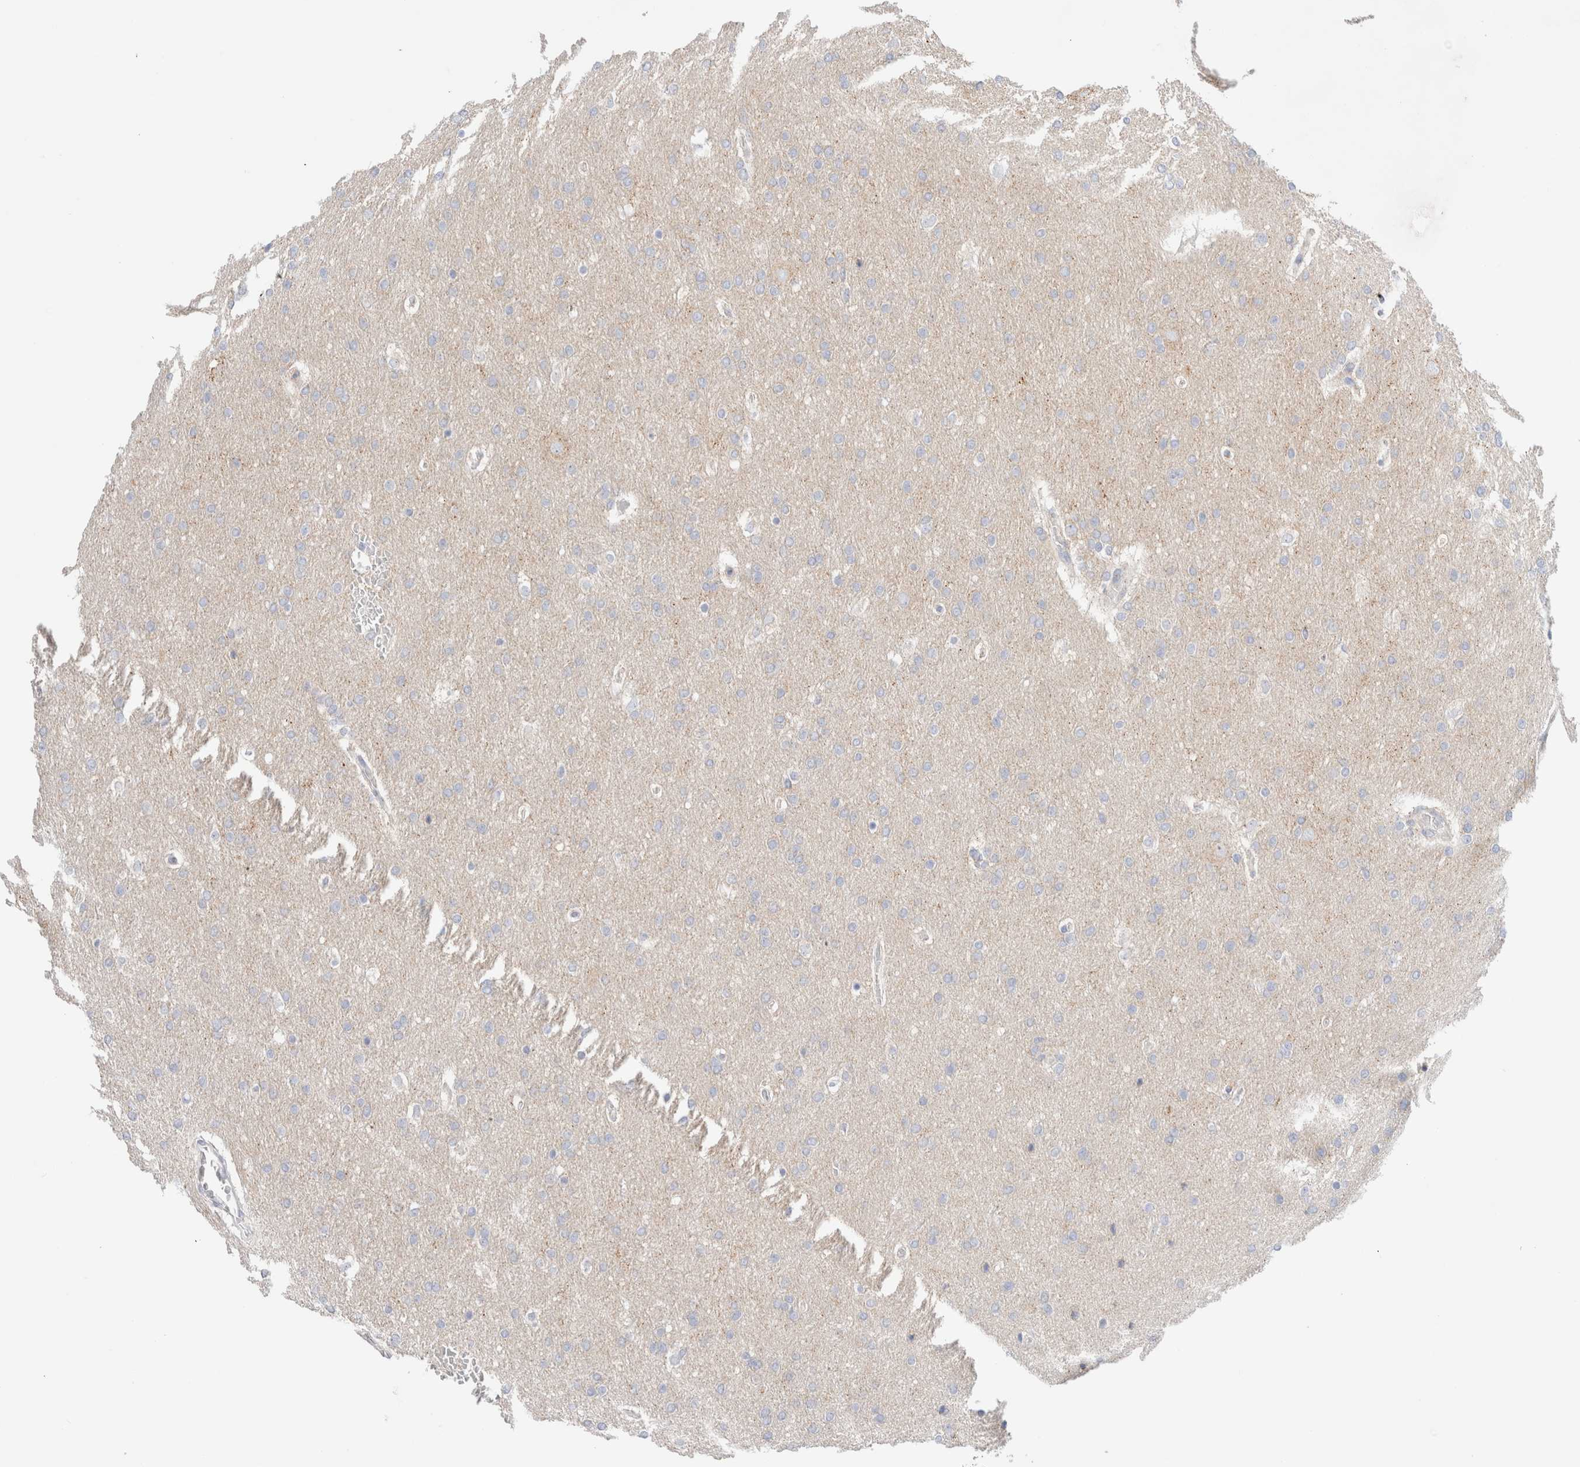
{"staining": {"intensity": "weak", "quantity": "<25%", "location": "cytoplasmic/membranous"}, "tissue": "glioma", "cell_type": "Tumor cells", "image_type": "cancer", "snomed": [{"axis": "morphology", "description": "Glioma, malignant, Low grade"}, {"axis": "topography", "description": "Brain"}], "caption": "High power microscopy photomicrograph of an immunohistochemistry (IHC) micrograph of malignant glioma (low-grade), revealing no significant positivity in tumor cells.", "gene": "ATP6V1C1", "patient": {"sex": "female", "age": 37}}